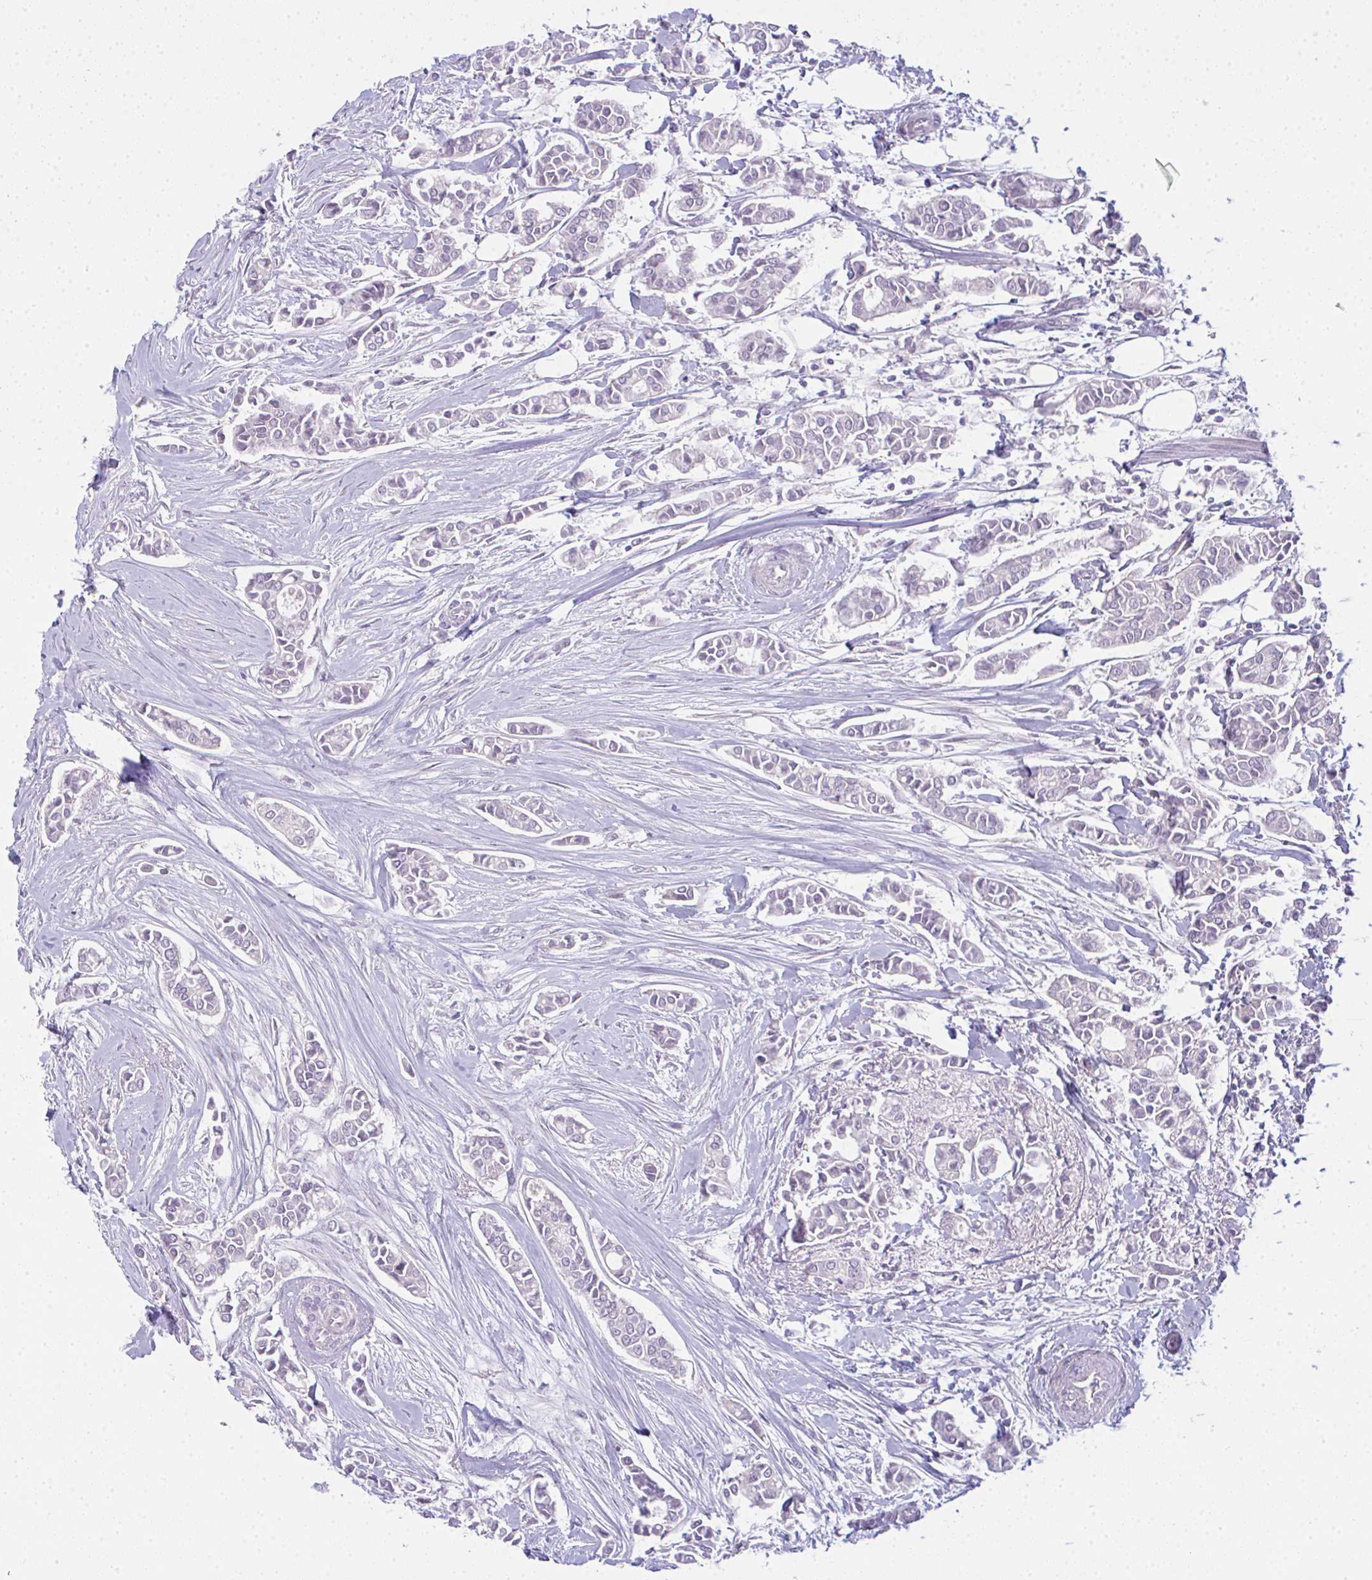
{"staining": {"intensity": "negative", "quantity": "none", "location": "none"}, "tissue": "breast cancer", "cell_type": "Tumor cells", "image_type": "cancer", "snomed": [{"axis": "morphology", "description": "Duct carcinoma"}, {"axis": "topography", "description": "Breast"}], "caption": "Human breast intraductal carcinoma stained for a protein using IHC demonstrates no expression in tumor cells.", "gene": "CSE1L", "patient": {"sex": "female", "age": 84}}